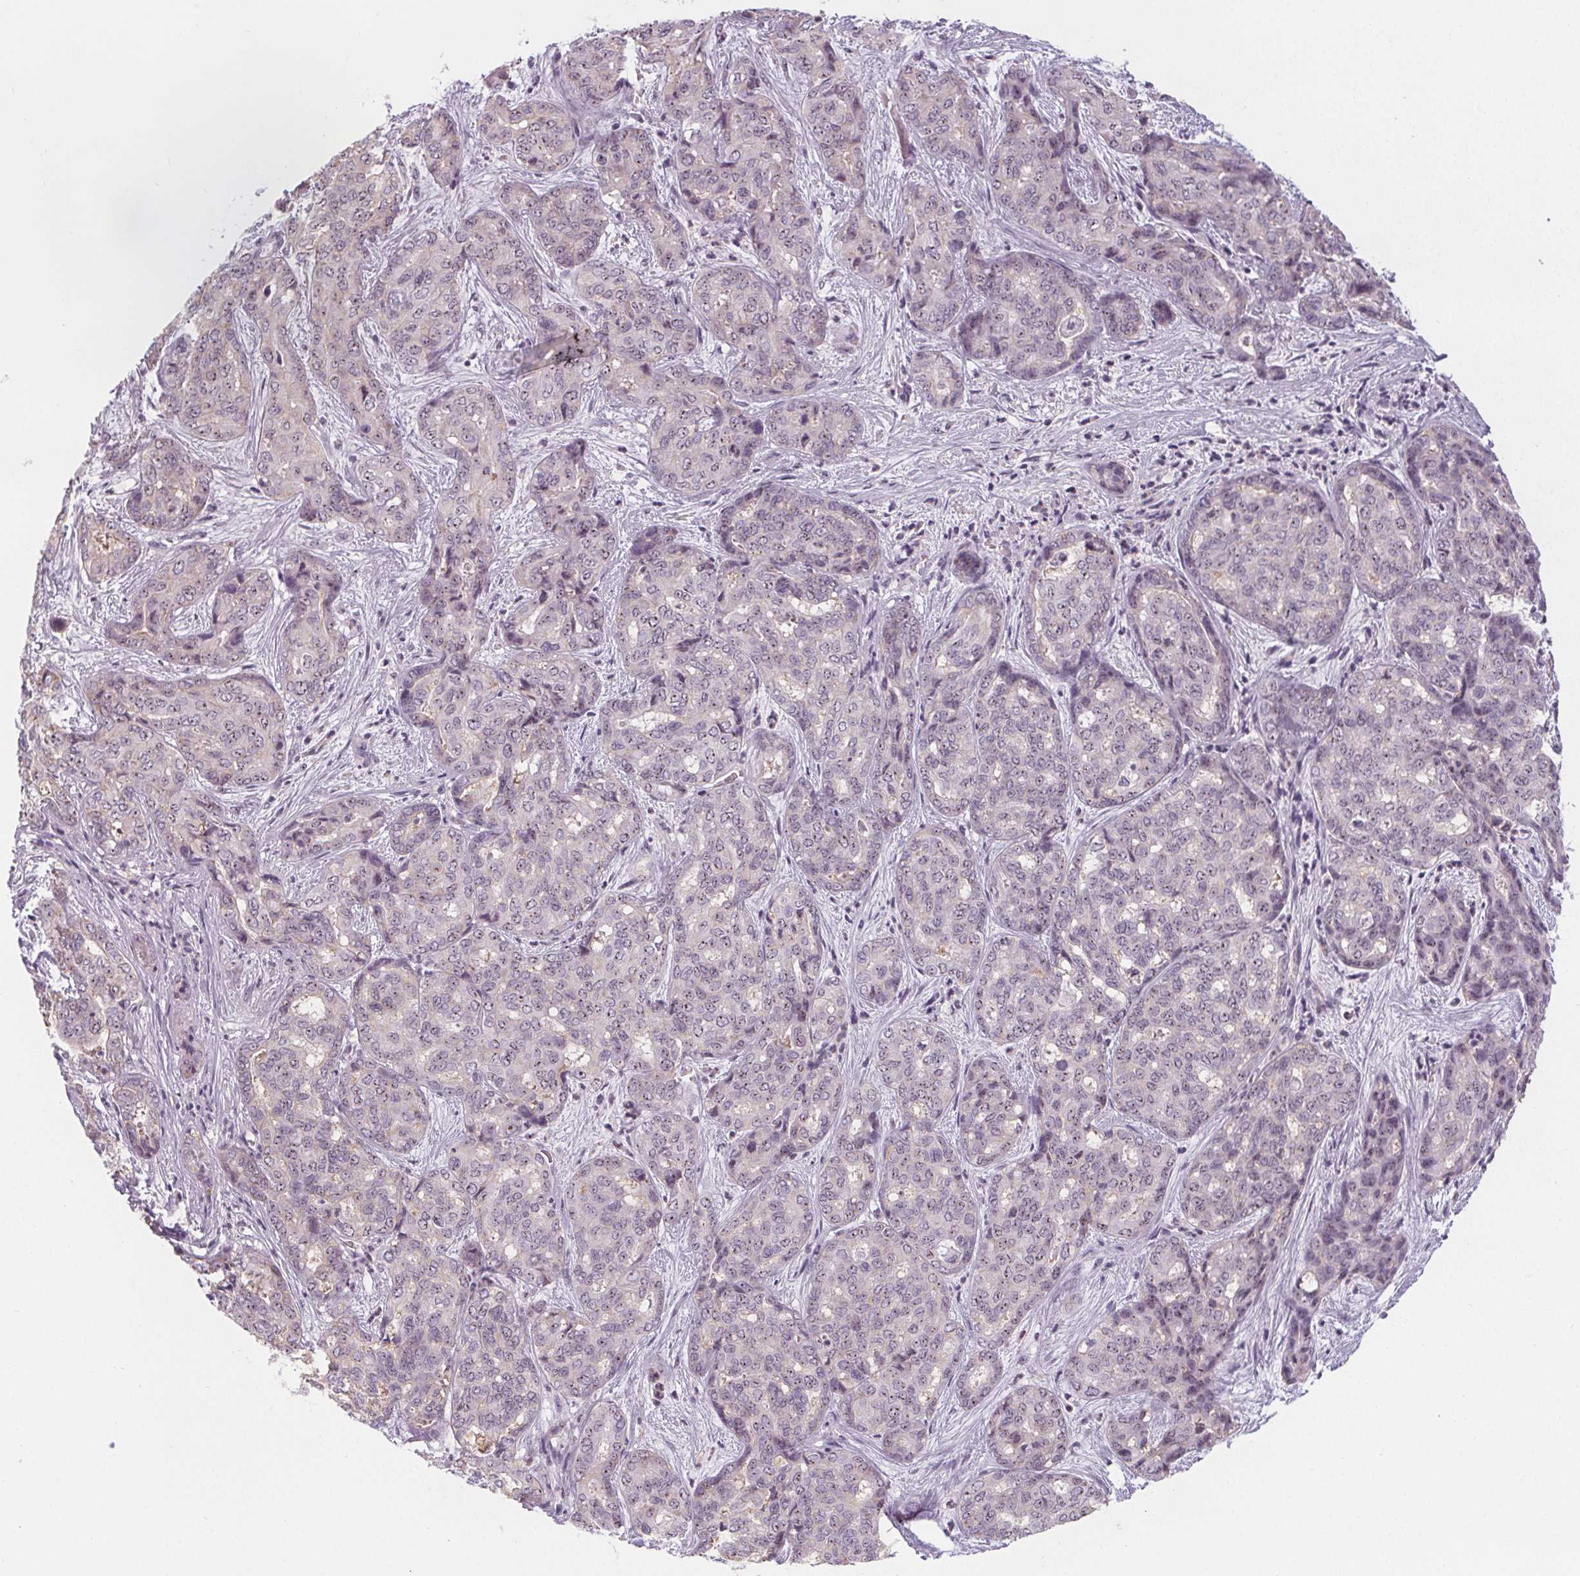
{"staining": {"intensity": "weak", "quantity": "25%-75%", "location": "nuclear"}, "tissue": "liver cancer", "cell_type": "Tumor cells", "image_type": "cancer", "snomed": [{"axis": "morphology", "description": "Cholangiocarcinoma"}, {"axis": "topography", "description": "Liver"}], "caption": "A micrograph showing weak nuclear staining in about 25%-75% of tumor cells in liver cancer (cholangiocarcinoma), as visualized by brown immunohistochemical staining.", "gene": "NOLC1", "patient": {"sex": "female", "age": 64}}